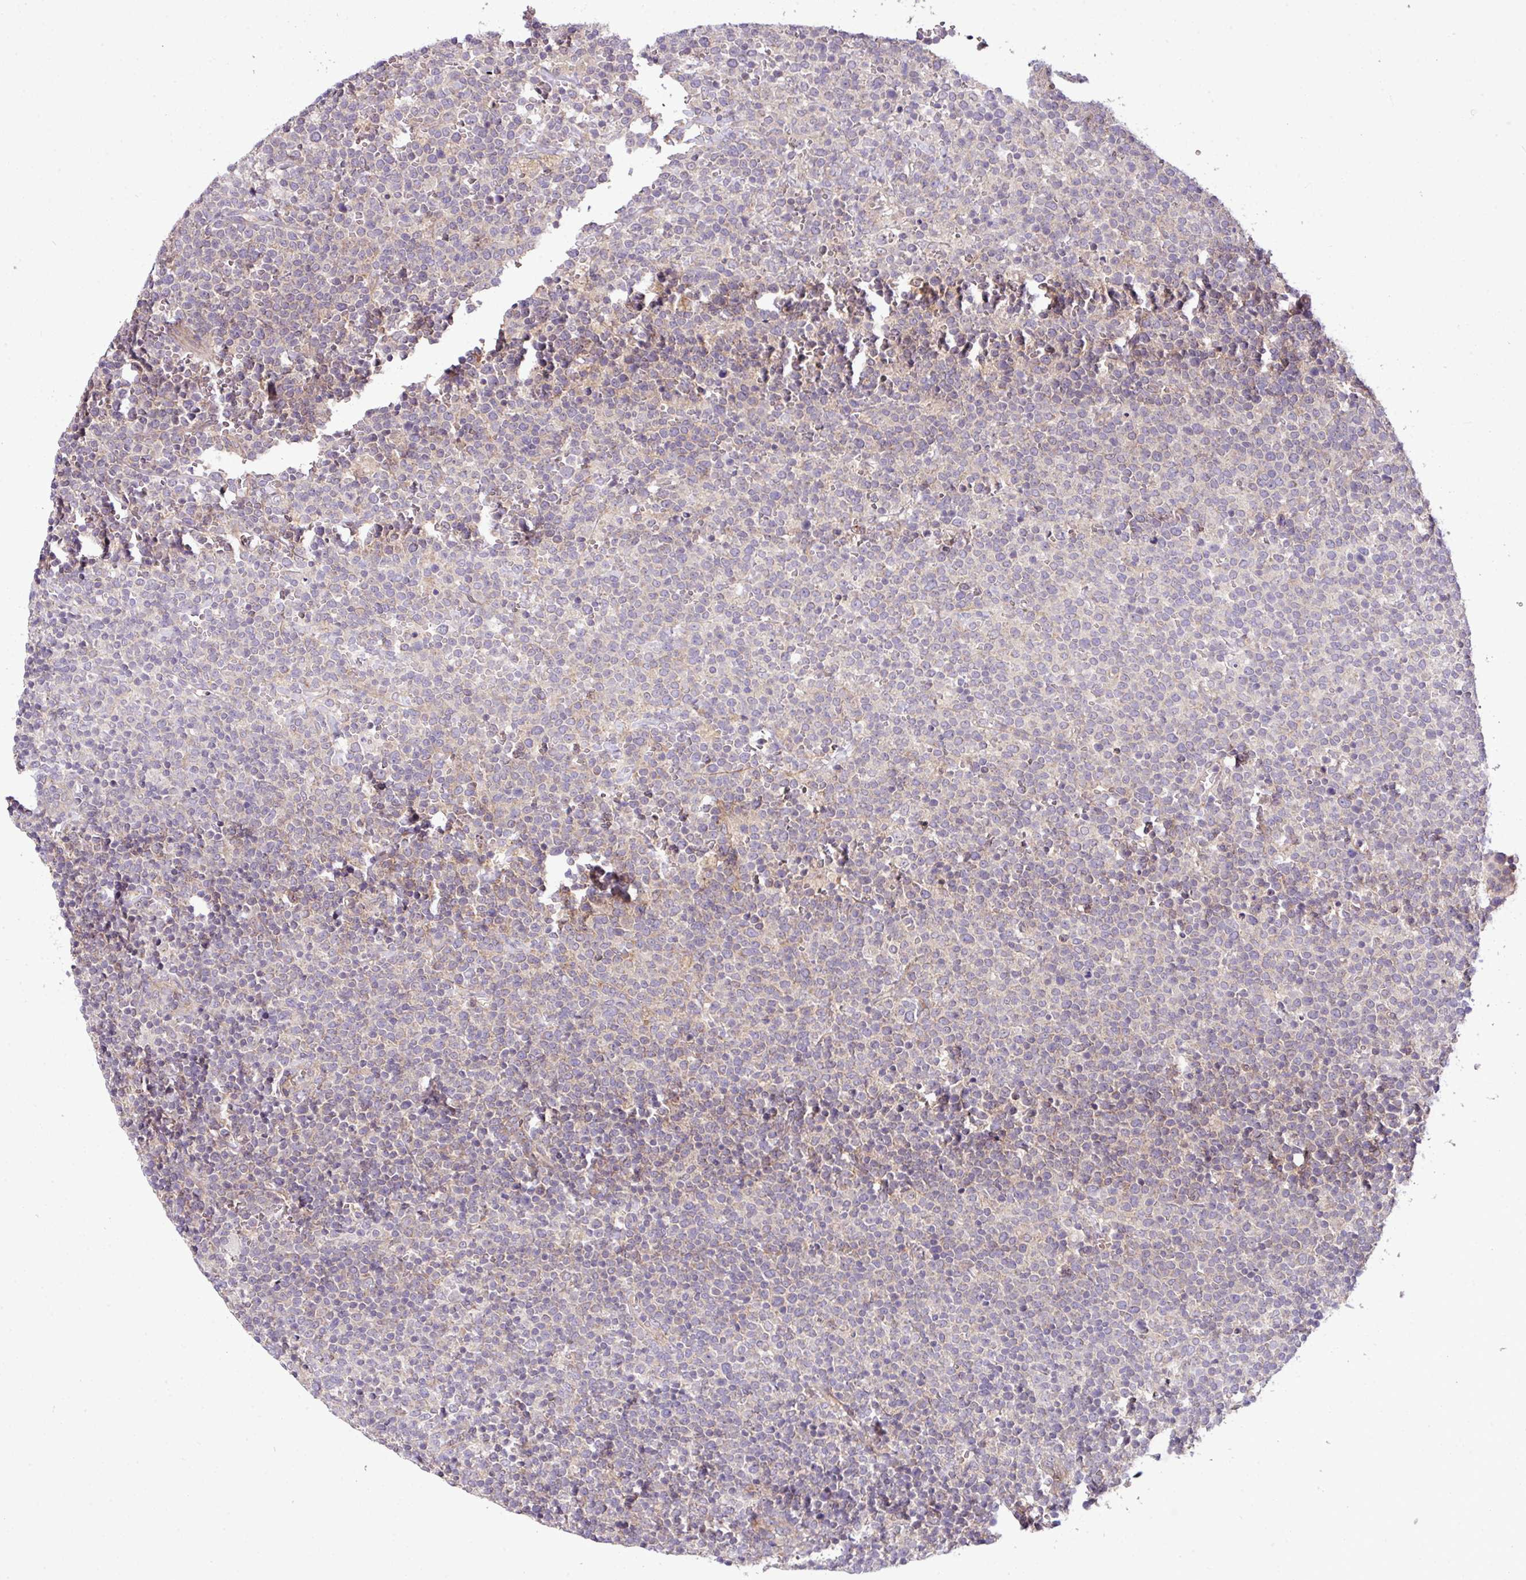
{"staining": {"intensity": "negative", "quantity": "none", "location": "none"}, "tissue": "lymphoma", "cell_type": "Tumor cells", "image_type": "cancer", "snomed": [{"axis": "morphology", "description": "Malignant lymphoma, non-Hodgkin's type, High grade"}, {"axis": "topography", "description": "Lymph node"}], "caption": "Tumor cells are negative for brown protein staining in high-grade malignant lymphoma, non-Hodgkin's type.", "gene": "XIAP", "patient": {"sex": "male", "age": 61}}